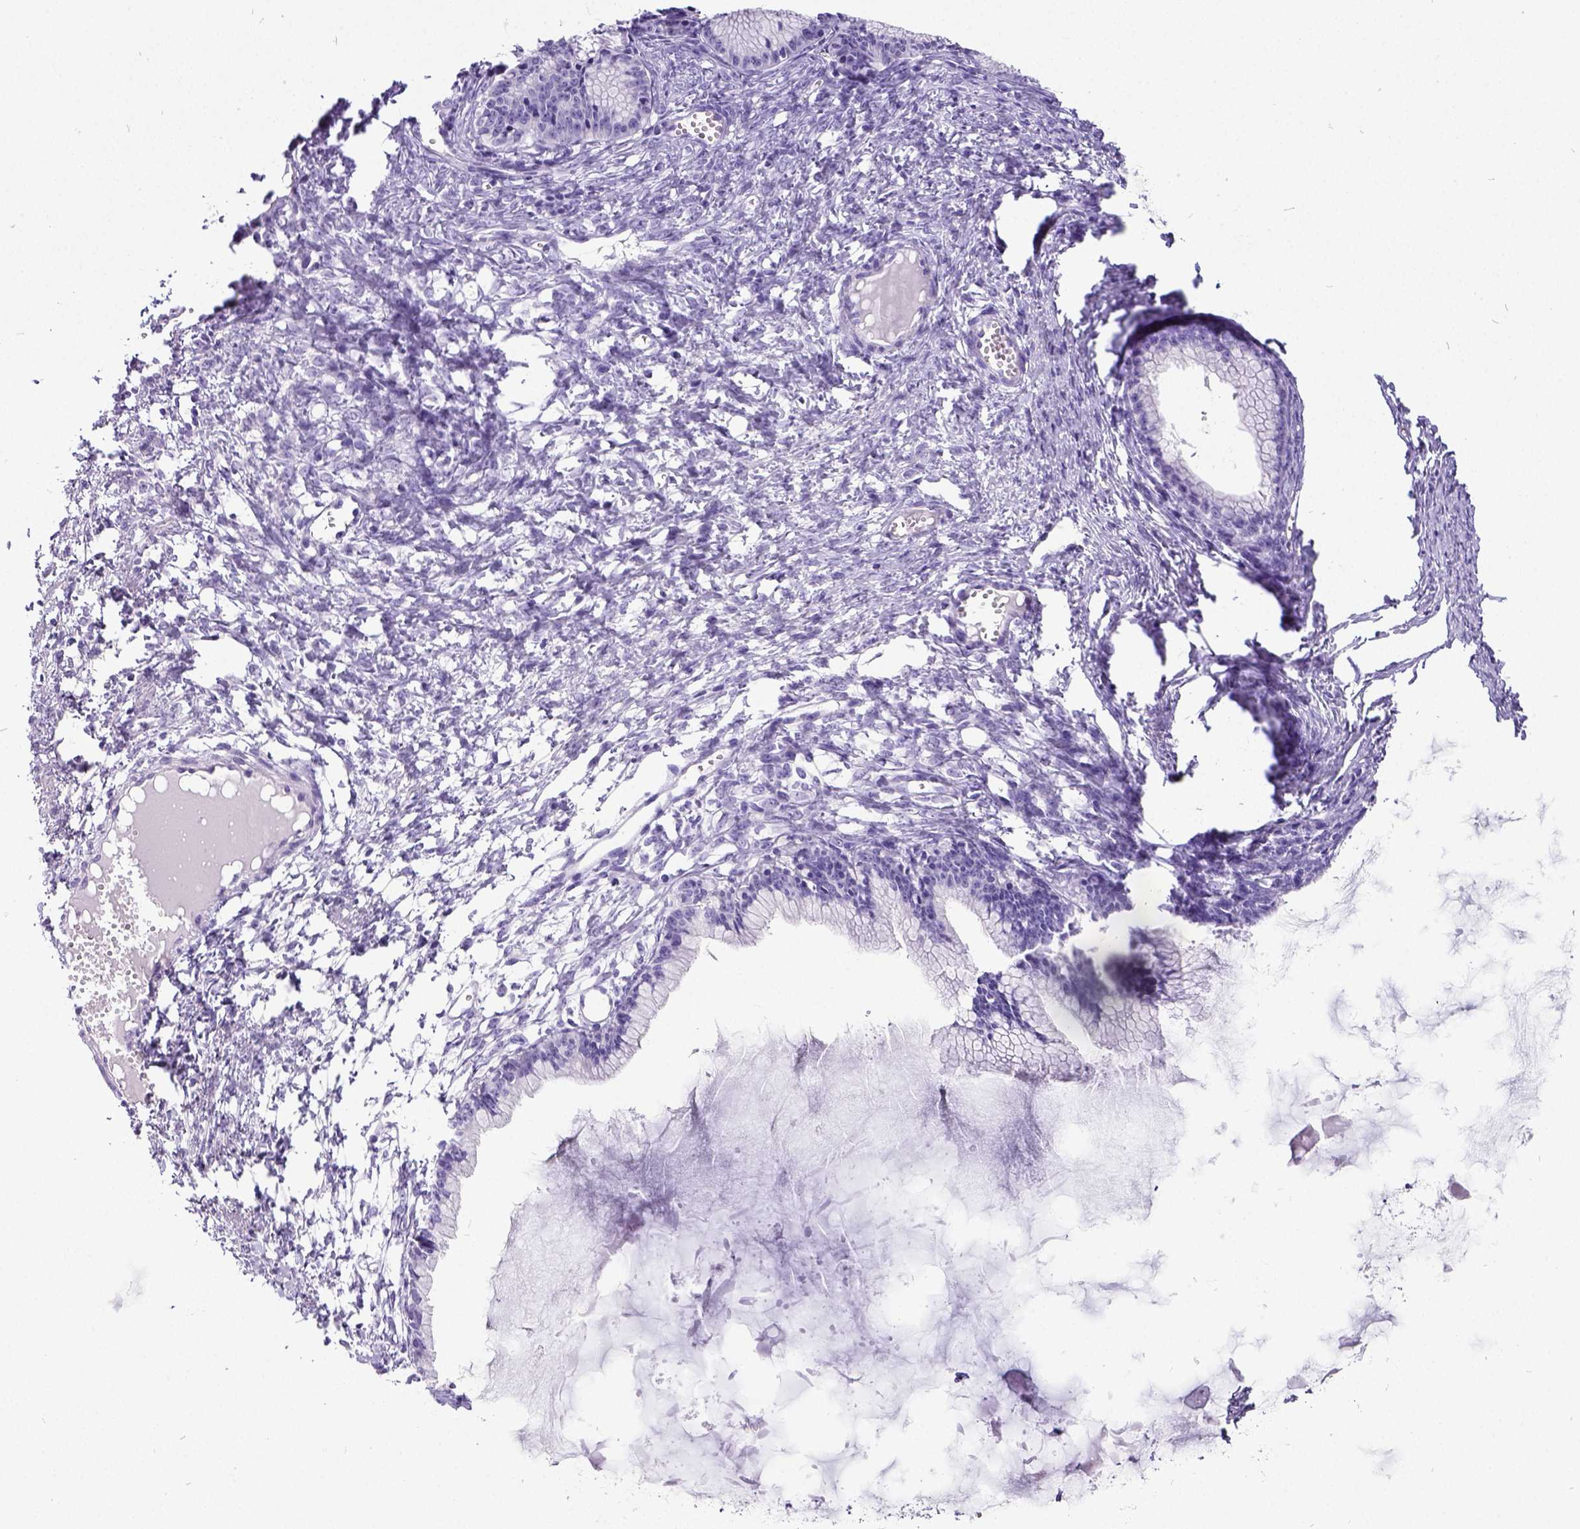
{"staining": {"intensity": "negative", "quantity": "none", "location": "none"}, "tissue": "ovarian cancer", "cell_type": "Tumor cells", "image_type": "cancer", "snomed": [{"axis": "morphology", "description": "Cystadenocarcinoma, mucinous, NOS"}, {"axis": "topography", "description": "Ovary"}], "caption": "A photomicrograph of ovarian cancer stained for a protein reveals no brown staining in tumor cells.", "gene": "SATB2", "patient": {"sex": "female", "age": 41}}